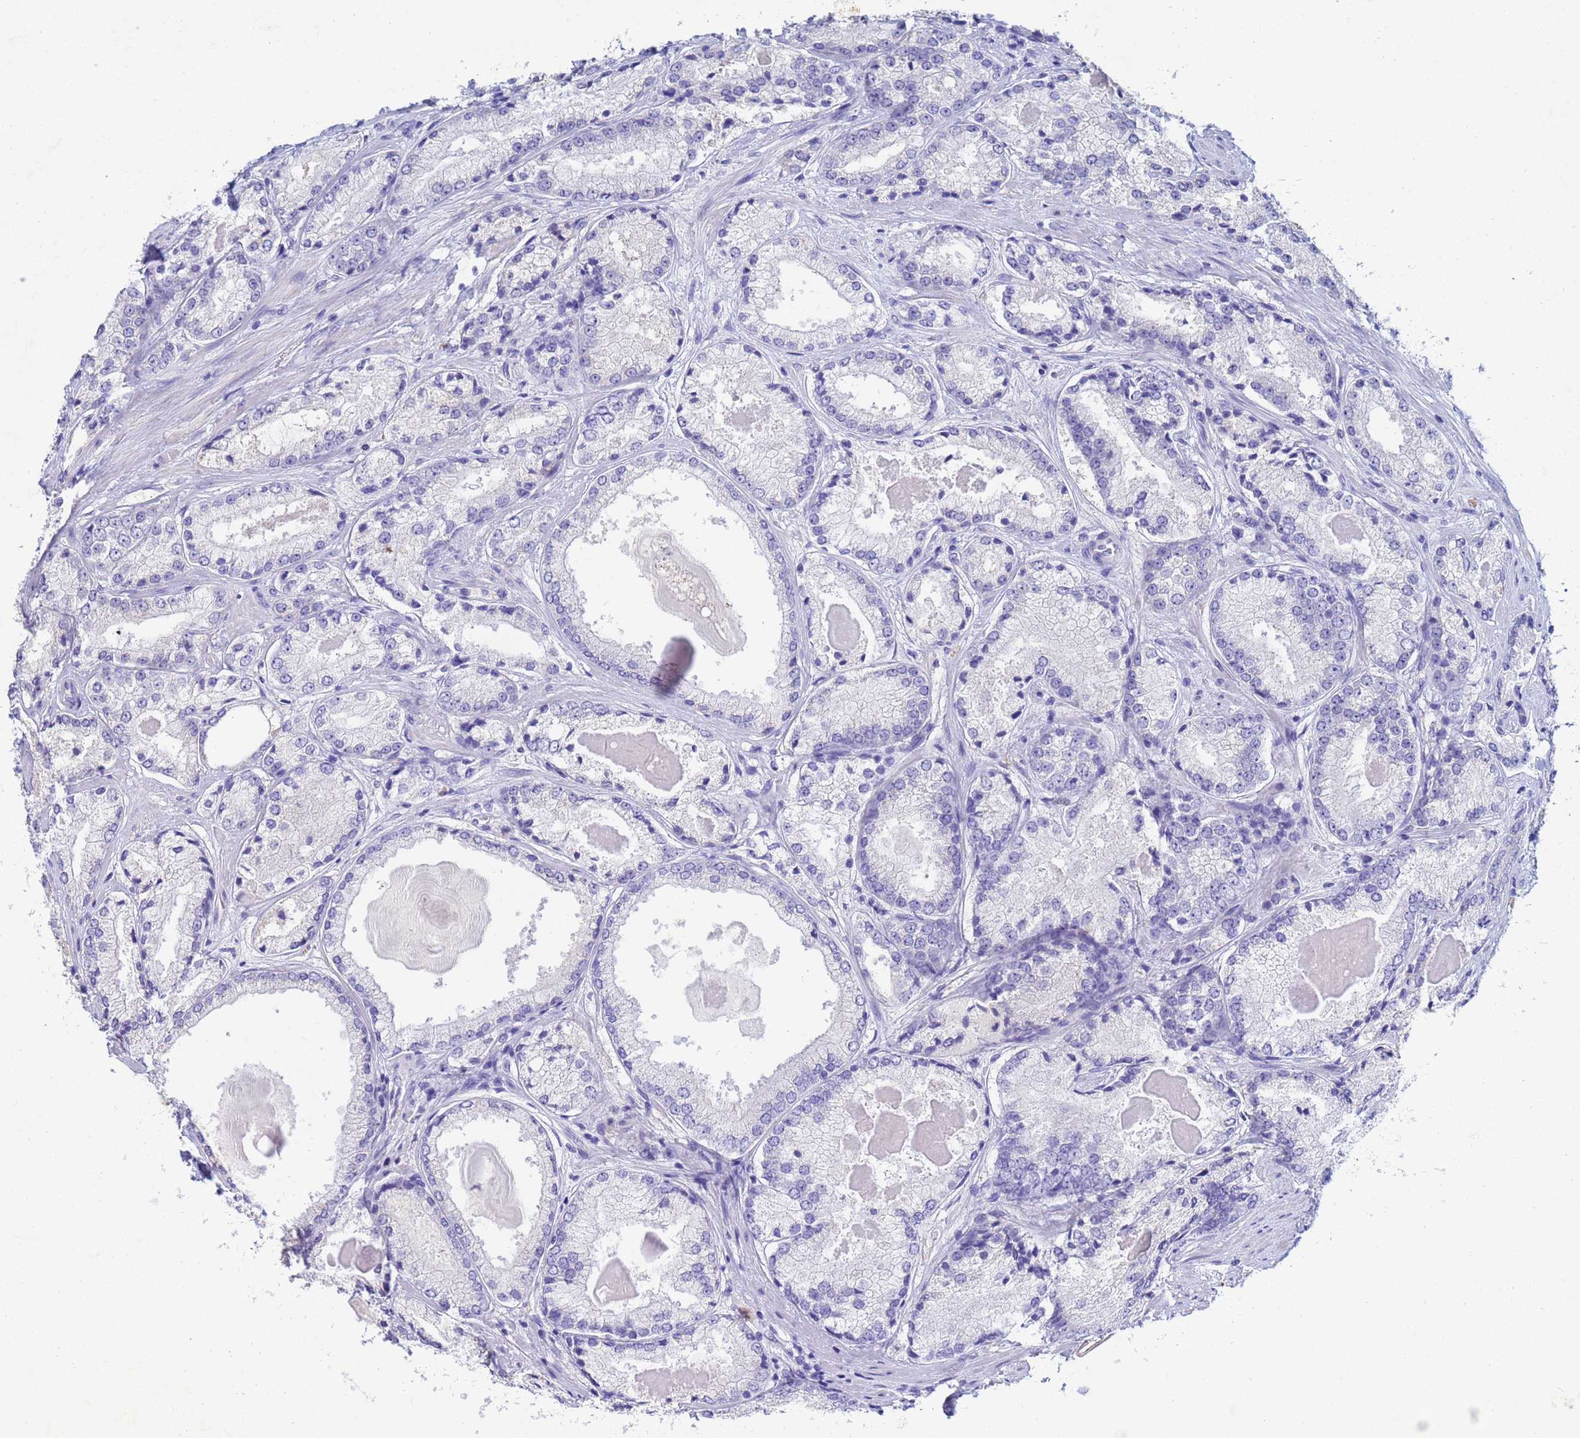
{"staining": {"intensity": "negative", "quantity": "none", "location": "none"}, "tissue": "prostate cancer", "cell_type": "Tumor cells", "image_type": "cancer", "snomed": [{"axis": "morphology", "description": "Adenocarcinoma, Low grade"}, {"axis": "topography", "description": "Prostate"}], "caption": "Tumor cells are negative for protein expression in human prostate cancer.", "gene": "CSTB", "patient": {"sex": "male", "age": 68}}